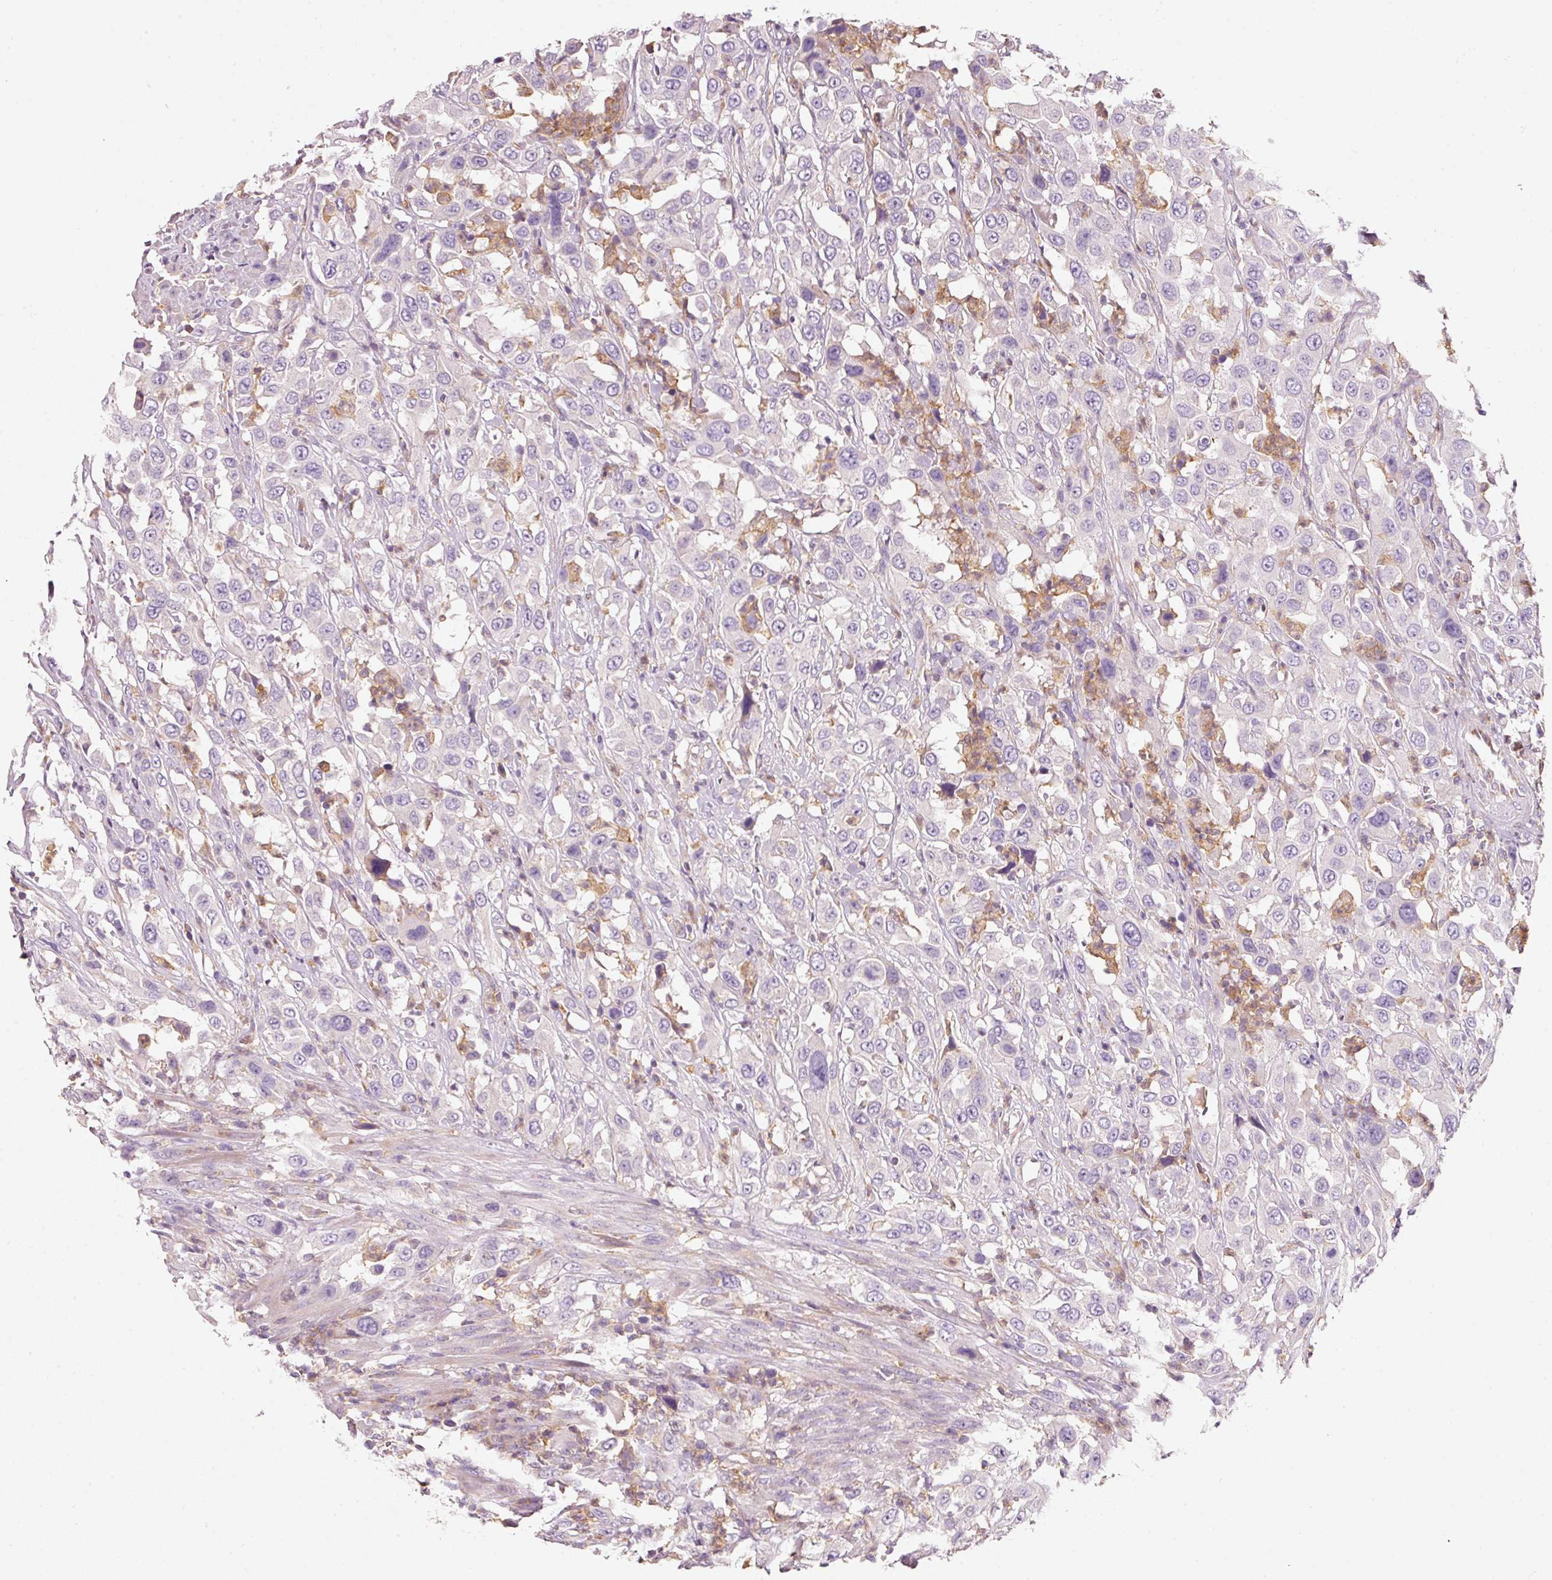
{"staining": {"intensity": "negative", "quantity": "none", "location": "none"}, "tissue": "urothelial cancer", "cell_type": "Tumor cells", "image_type": "cancer", "snomed": [{"axis": "morphology", "description": "Urothelial carcinoma, High grade"}, {"axis": "topography", "description": "Urinary bladder"}], "caption": "High magnification brightfield microscopy of urothelial carcinoma (high-grade) stained with DAB (brown) and counterstained with hematoxylin (blue): tumor cells show no significant staining.", "gene": "IQGAP2", "patient": {"sex": "male", "age": 61}}